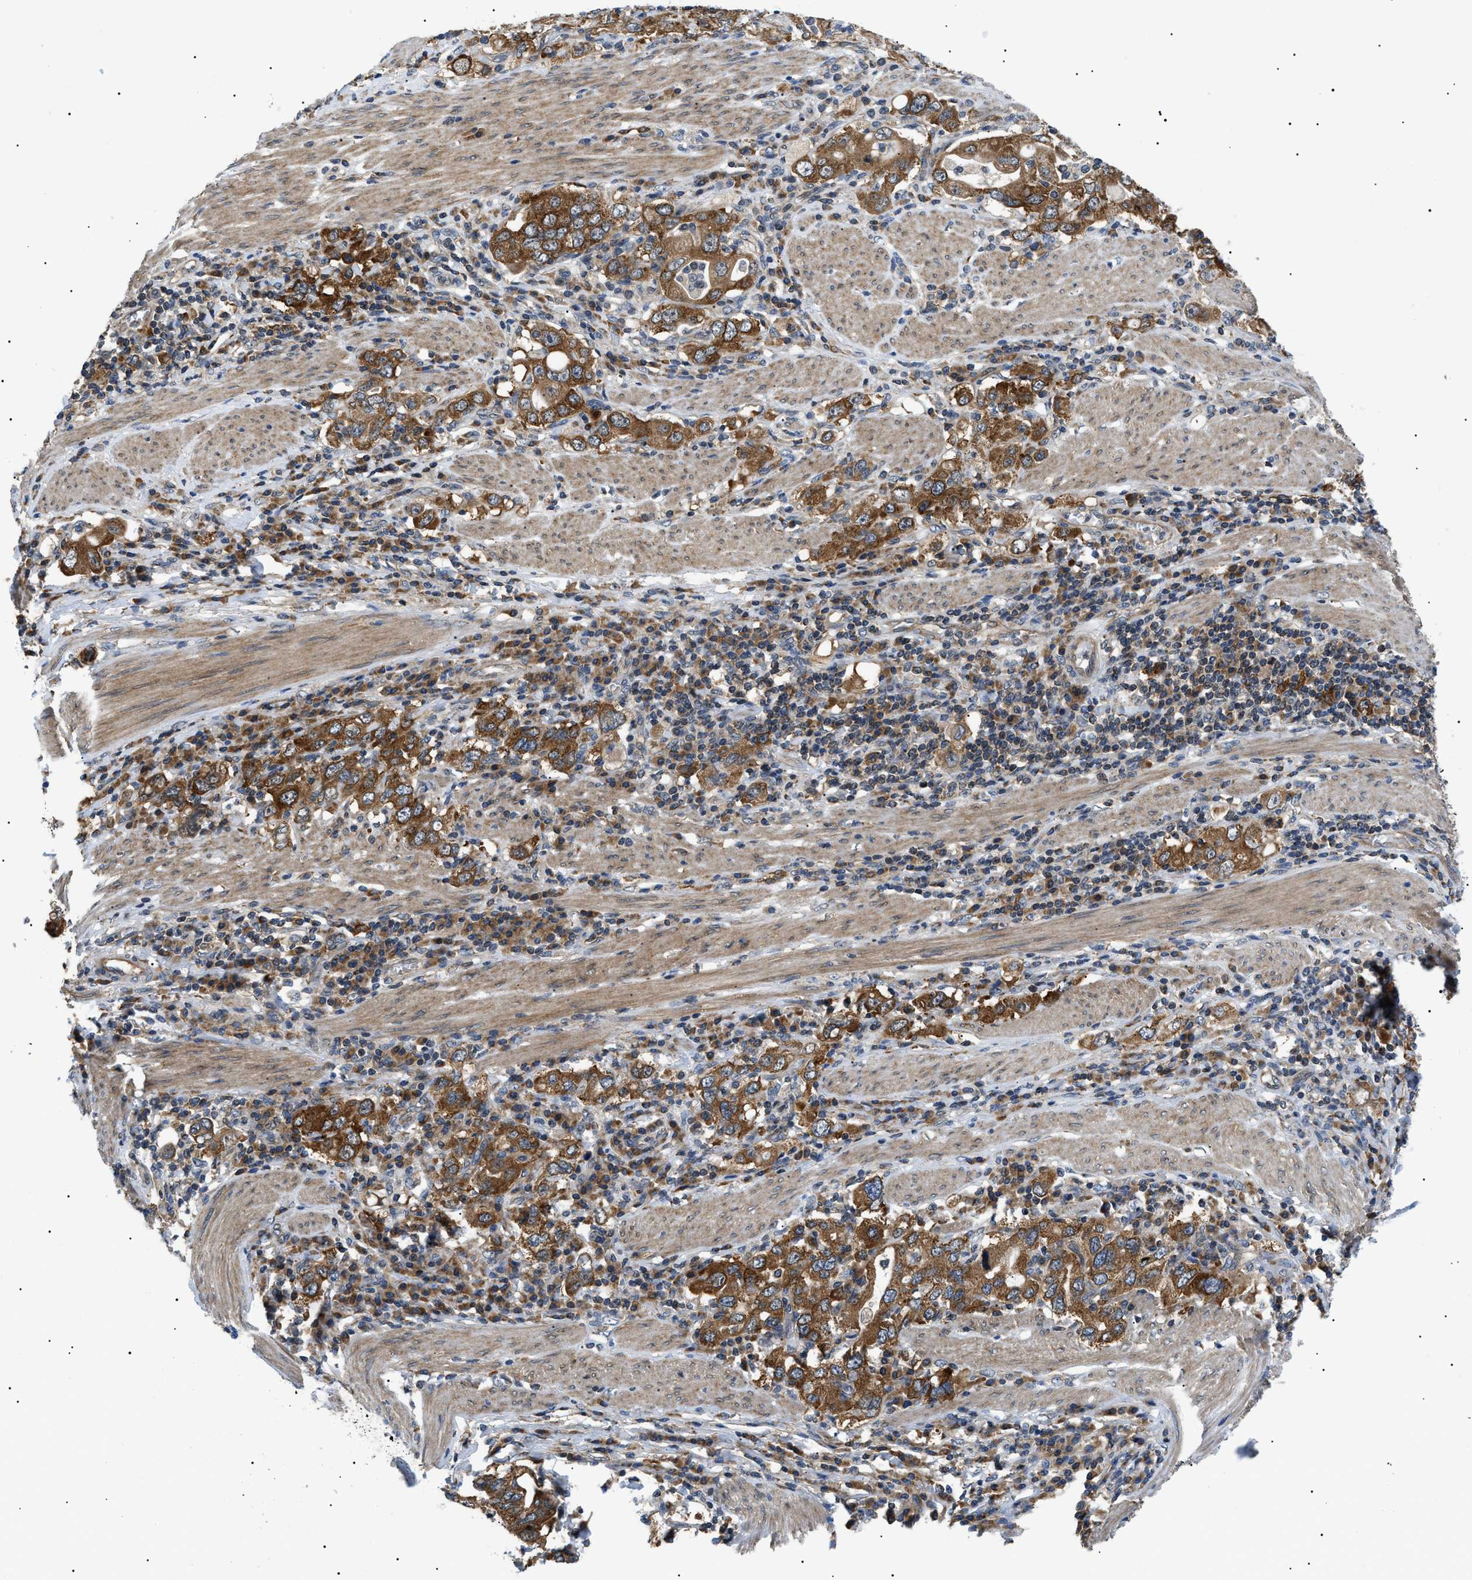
{"staining": {"intensity": "moderate", "quantity": ">75%", "location": "cytoplasmic/membranous"}, "tissue": "stomach cancer", "cell_type": "Tumor cells", "image_type": "cancer", "snomed": [{"axis": "morphology", "description": "Adenocarcinoma, NOS"}, {"axis": "topography", "description": "Stomach, upper"}], "caption": "Immunohistochemistry image of neoplastic tissue: stomach adenocarcinoma stained using immunohistochemistry (IHC) exhibits medium levels of moderate protein expression localized specifically in the cytoplasmic/membranous of tumor cells, appearing as a cytoplasmic/membranous brown color.", "gene": "SRPK1", "patient": {"sex": "male", "age": 62}}